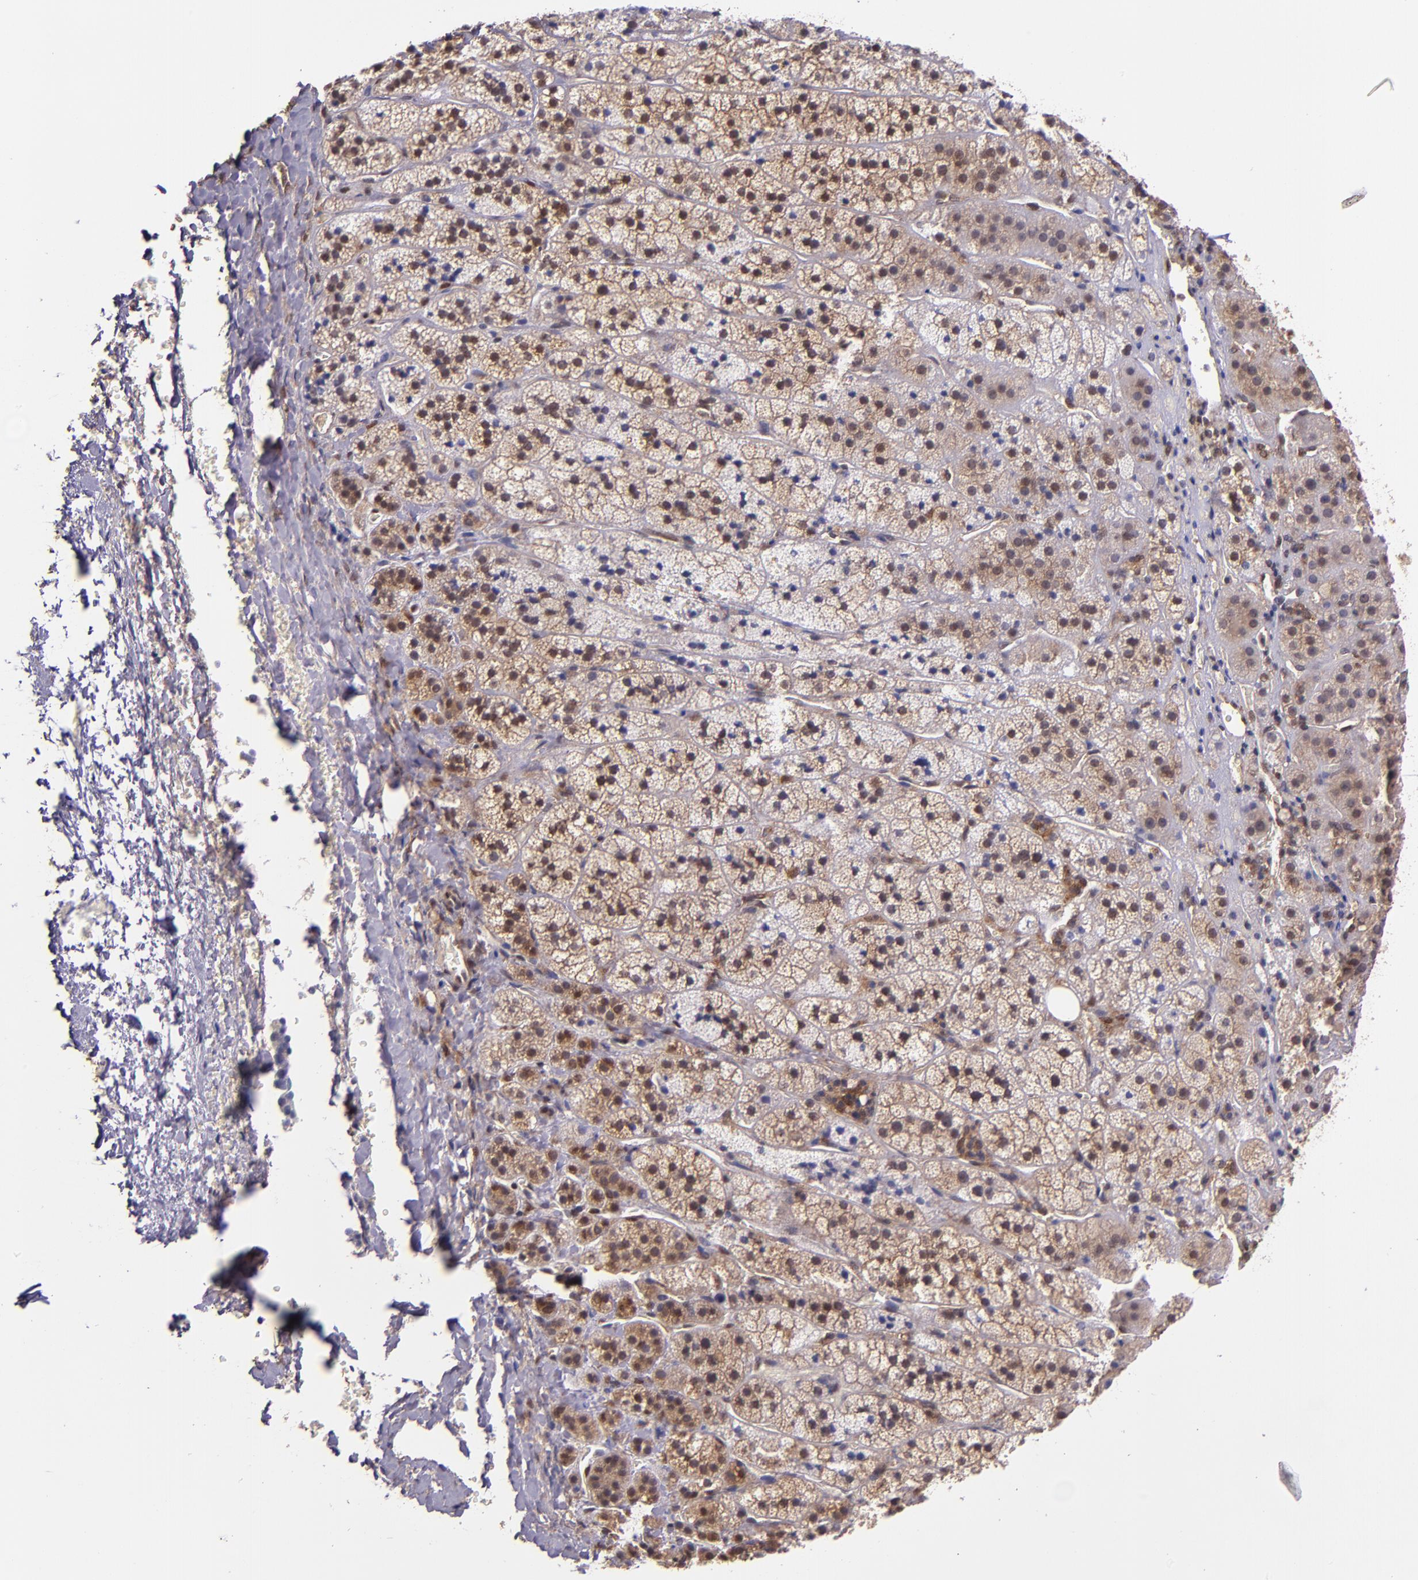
{"staining": {"intensity": "moderate", "quantity": ">75%", "location": "cytoplasmic/membranous,nuclear"}, "tissue": "adrenal gland", "cell_type": "Glandular cells", "image_type": "normal", "snomed": [{"axis": "morphology", "description": "Normal tissue, NOS"}, {"axis": "topography", "description": "Adrenal gland"}], "caption": "Protein positivity by immunohistochemistry (IHC) exhibits moderate cytoplasmic/membranous,nuclear positivity in approximately >75% of glandular cells in benign adrenal gland. The staining was performed using DAB to visualize the protein expression in brown, while the nuclei were stained in blue with hematoxylin (Magnification: 20x).", "gene": "STAT6", "patient": {"sex": "female", "age": 44}}